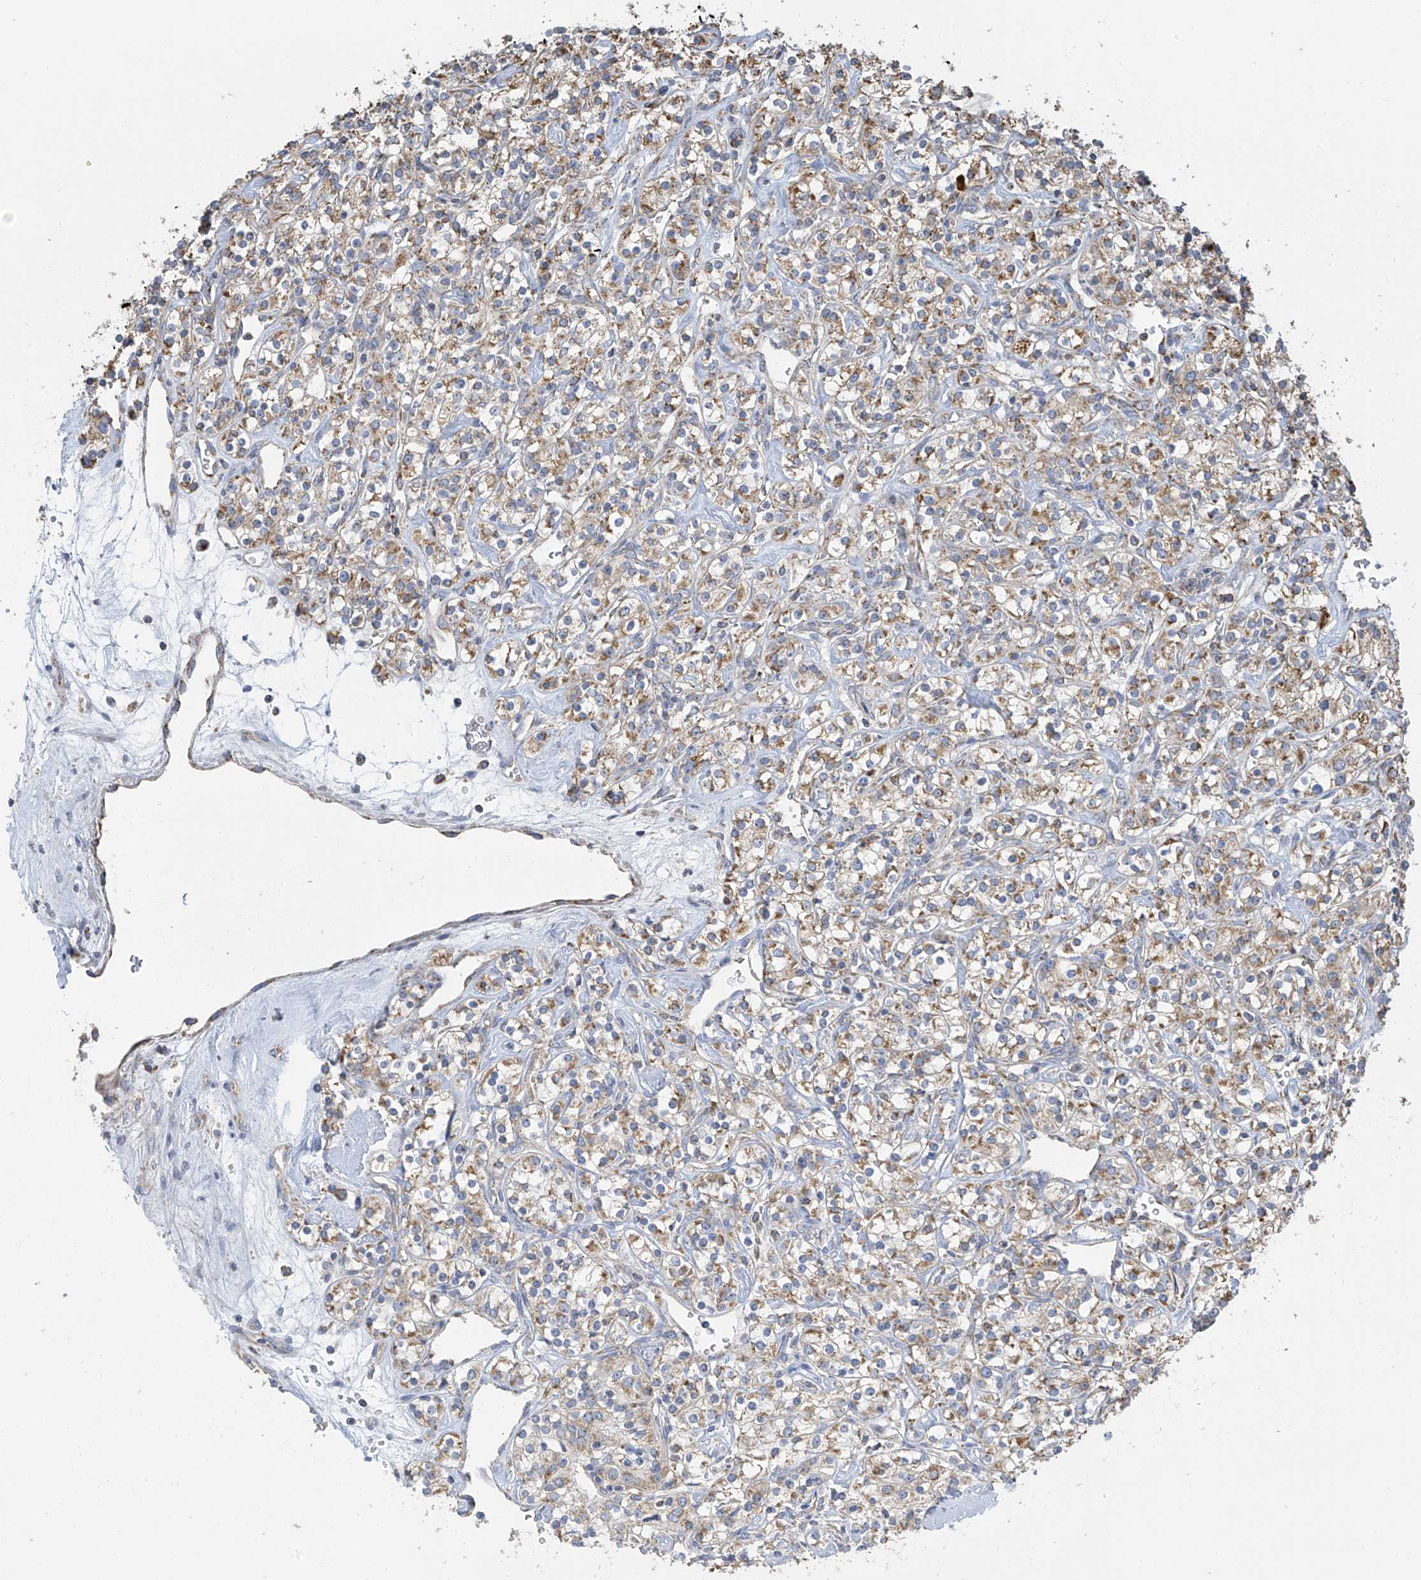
{"staining": {"intensity": "moderate", "quantity": "25%-75%", "location": "cytoplasmic/membranous"}, "tissue": "renal cancer", "cell_type": "Tumor cells", "image_type": "cancer", "snomed": [{"axis": "morphology", "description": "Adenocarcinoma, NOS"}, {"axis": "topography", "description": "Kidney"}], "caption": "Immunohistochemical staining of adenocarcinoma (renal) exhibits medium levels of moderate cytoplasmic/membranous protein expression in approximately 25%-75% of tumor cells. (Stains: DAB (3,3'-diaminobenzidine) in brown, nuclei in blue, Microscopy: brightfield microscopy at high magnification).", "gene": "PNPT1", "patient": {"sex": "male", "age": 77}}